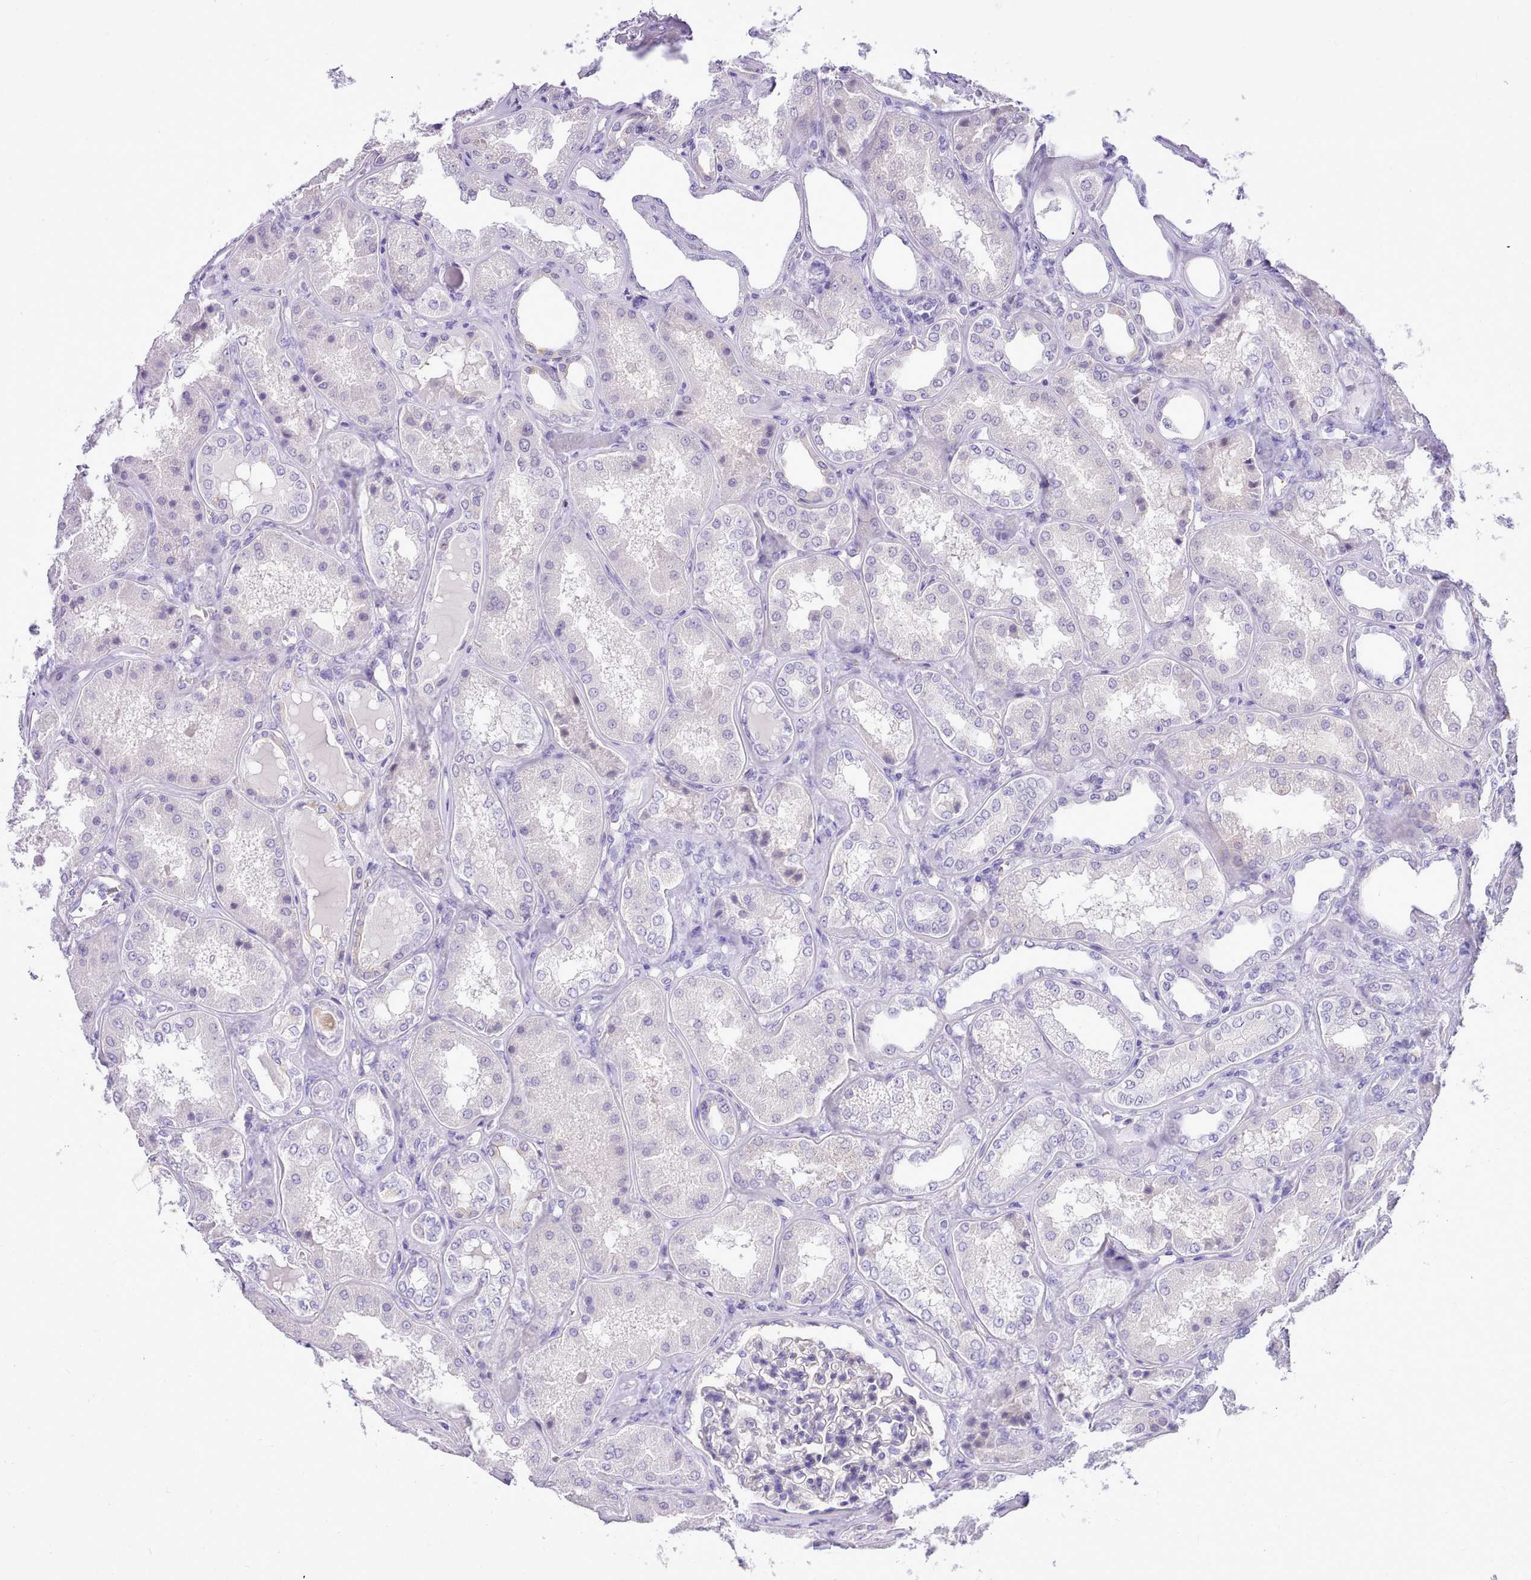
{"staining": {"intensity": "negative", "quantity": "none", "location": "none"}, "tissue": "kidney", "cell_type": "Cells in glomeruli", "image_type": "normal", "snomed": [{"axis": "morphology", "description": "Normal tissue, NOS"}, {"axis": "topography", "description": "Kidney"}], "caption": "Immunohistochemistry (IHC) image of normal kidney stained for a protein (brown), which demonstrates no expression in cells in glomeruli. (DAB immunohistochemistry (IHC) with hematoxylin counter stain).", "gene": "LRRC37A2", "patient": {"sex": "female", "age": 56}}